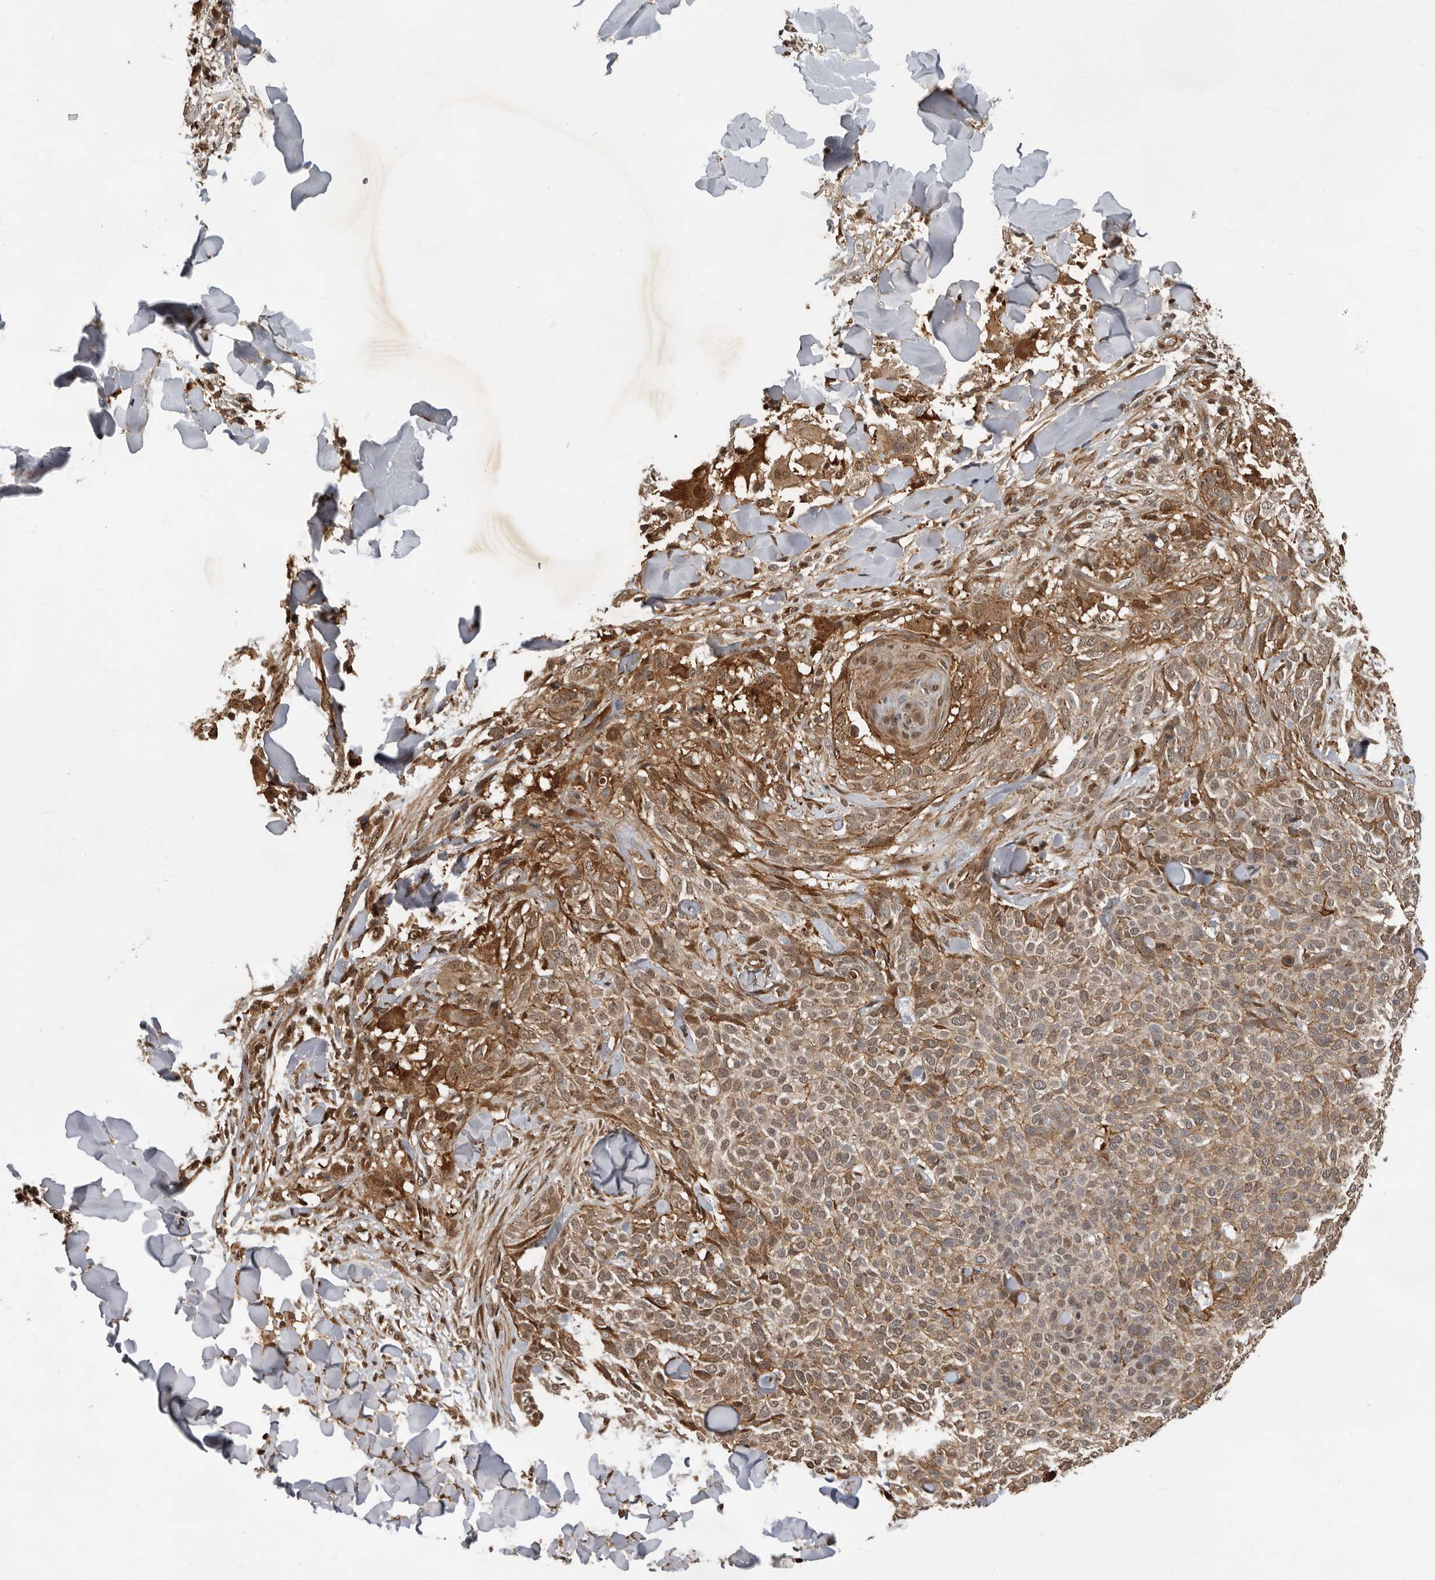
{"staining": {"intensity": "moderate", "quantity": "25%-75%", "location": "cytoplasmic/membranous,nuclear"}, "tissue": "skin cancer", "cell_type": "Tumor cells", "image_type": "cancer", "snomed": [{"axis": "morphology", "description": "Normal tissue, NOS"}, {"axis": "morphology", "description": "Basal cell carcinoma"}, {"axis": "topography", "description": "Skin"}], "caption": "IHC micrograph of human basal cell carcinoma (skin) stained for a protein (brown), which demonstrates medium levels of moderate cytoplasmic/membranous and nuclear staining in about 25%-75% of tumor cells.", "gene": "RNF157", "patient": {"sex": "male", "age": 67}}